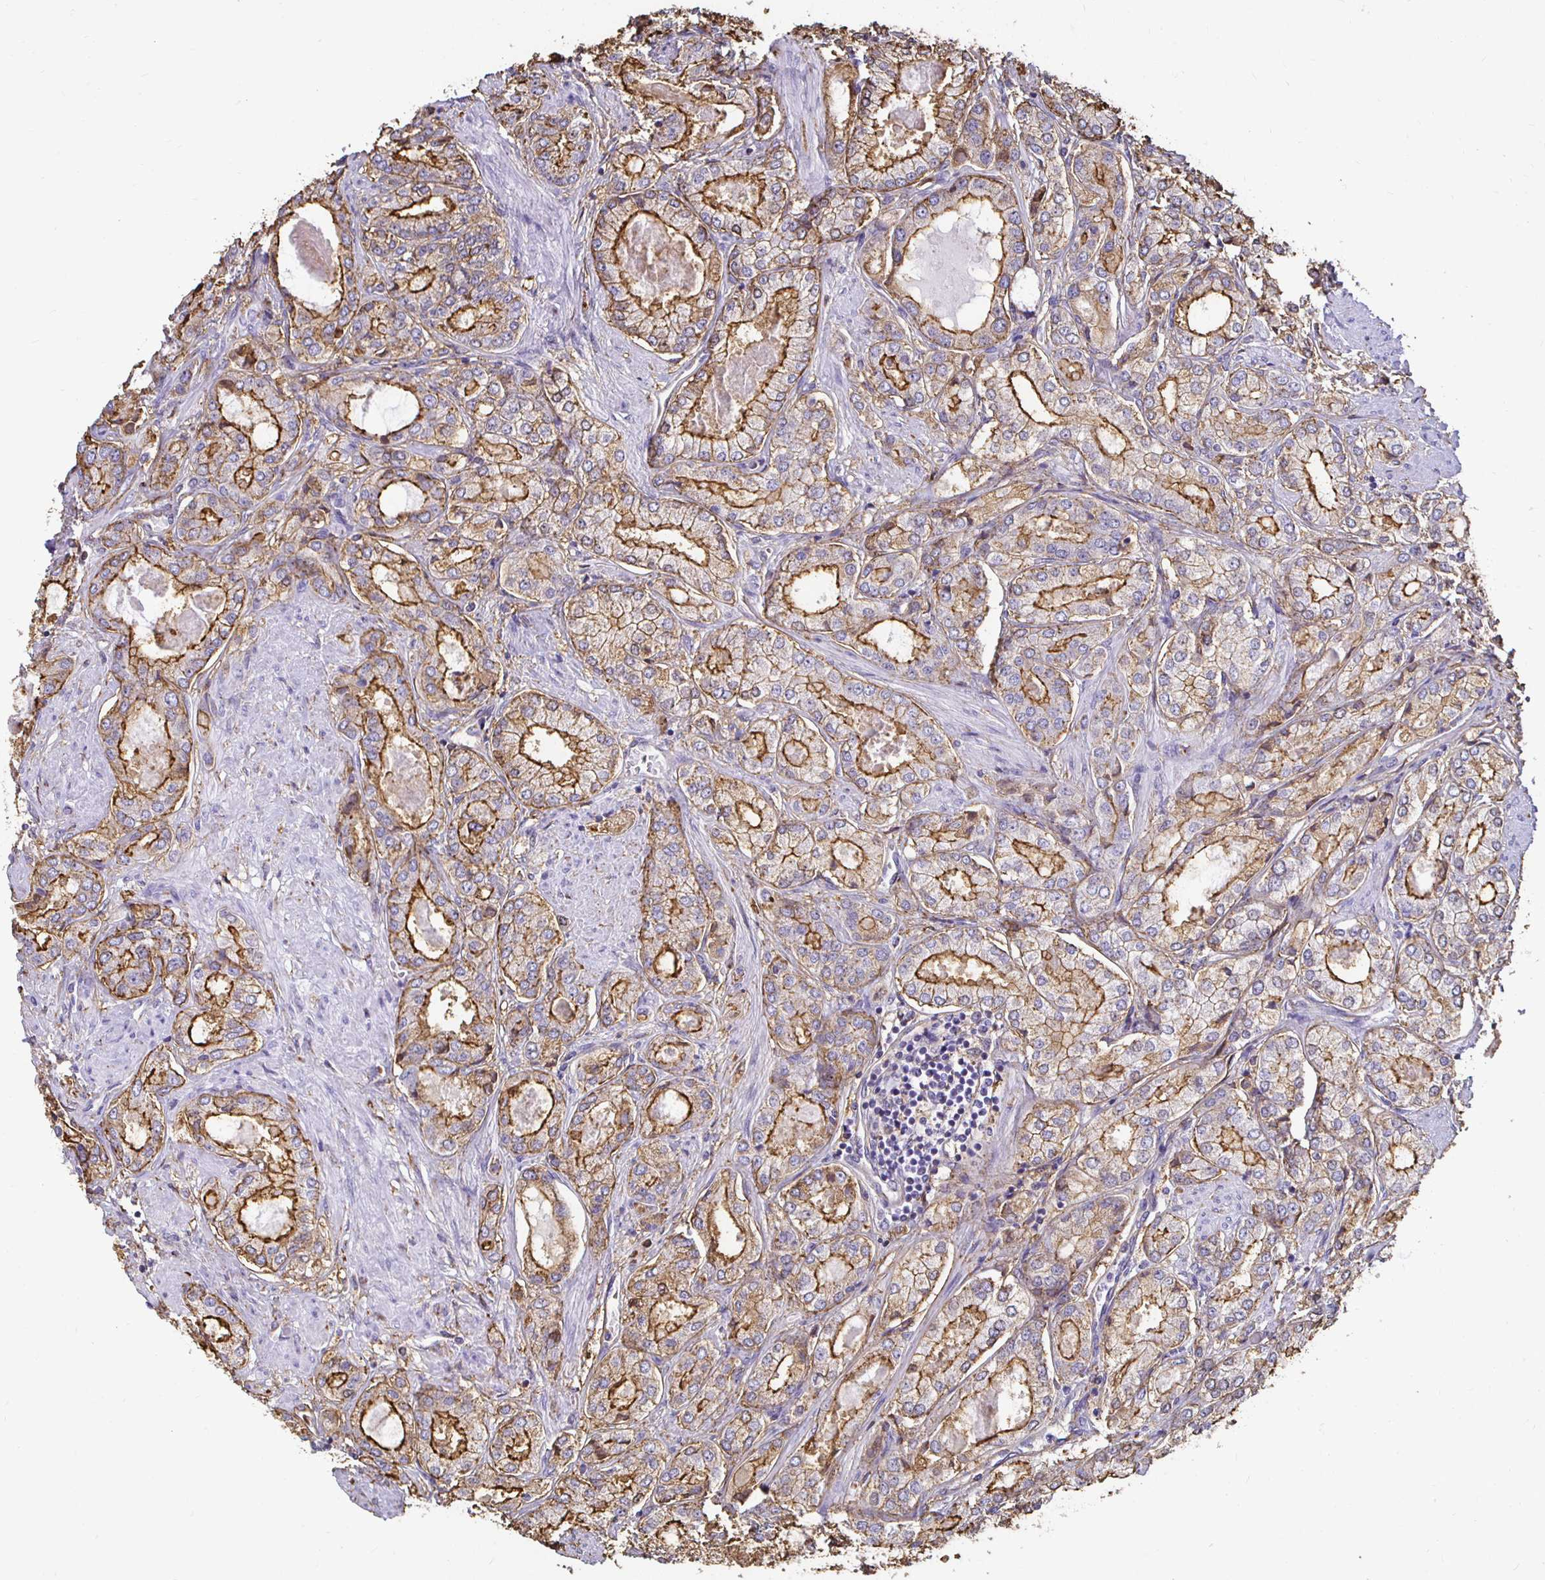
{"staining": {"intensity": "moderate", "quantity": "25%-75%", "location": "cytoplasmic/membranous"}, "tissue": "prostate cancer", "cell_type": "Tumor cells", "image_type": "cancer", "snomed": [{"axis": "morphology", "description": "Adenocarcinoma, High grade"}, {"axis": "topography", "description": "Prostate"}], "caption": "IHC of human prostate cancer demonstrates medium levels of moderate cytoplasmic/membranous expression in approximately 25%-75% of tumor cells. The staining was performed using DAB to visualize the protein expression in brown, while the nuclei were stained in blue with hematoxylin (Magnification: 20x).", "gene": "TAS1R3", "patient": {"sex": "male", "age": 68}}